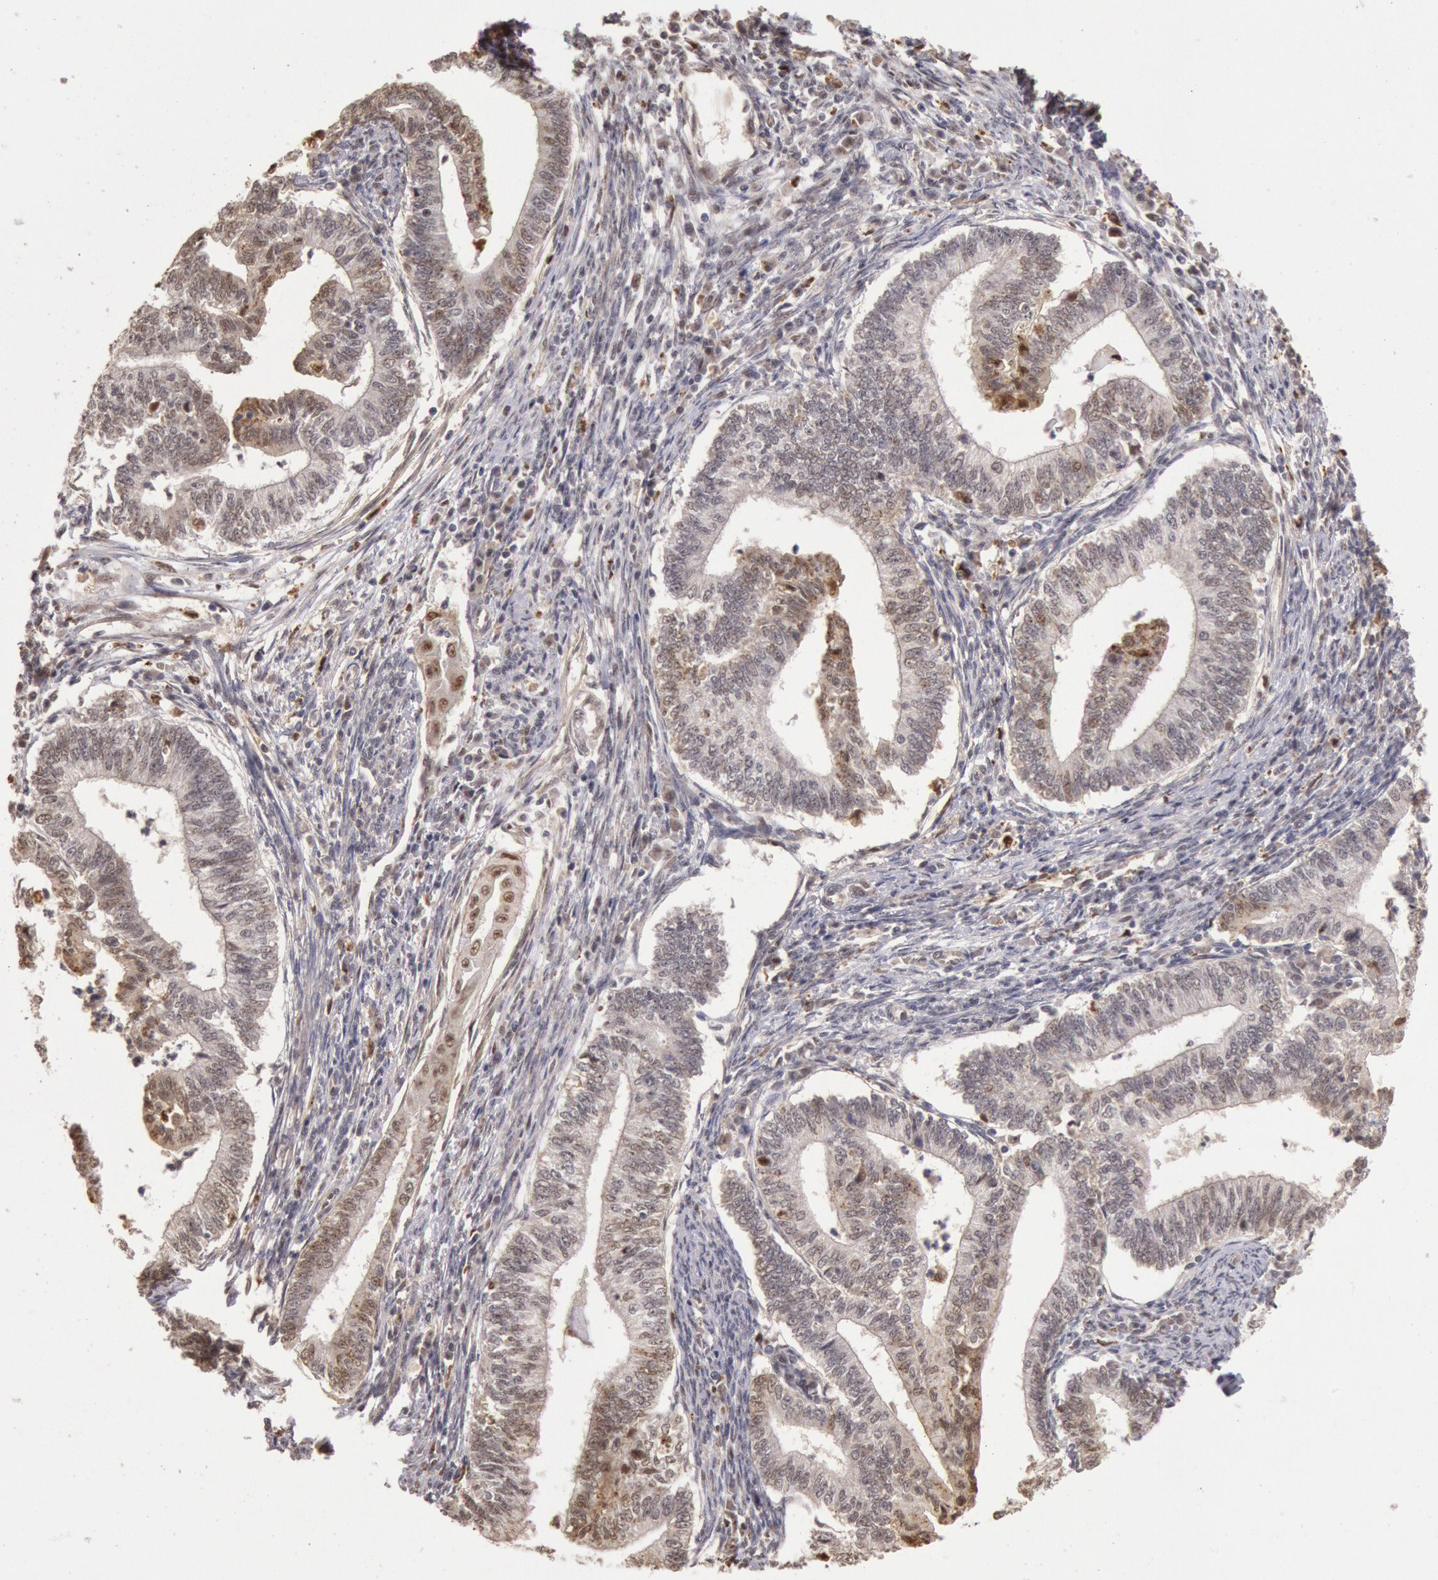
{"staining": {"intensity": "weak", "quantity": "25%-75%", "location": "nuclear"}, "tissue": "endometrial cancer", "cell_type": "Tumor cells", "image_type": "cancer", "snomed": [{"axis": "morphology", "description": "Adenocarcinoma, NOS"}, {"axis": "topography", "description": "Endometrium"}], "caption": "IHC (DAB) staining of endometrial cancer (adenocarcinoma) exhibits weak nuclear protein positivity in approximately 25%-75% of tumor cells. Nuclei are stained in blue.", "gene": "LIG4", "patient": {"sex": "female", "age": 66}}